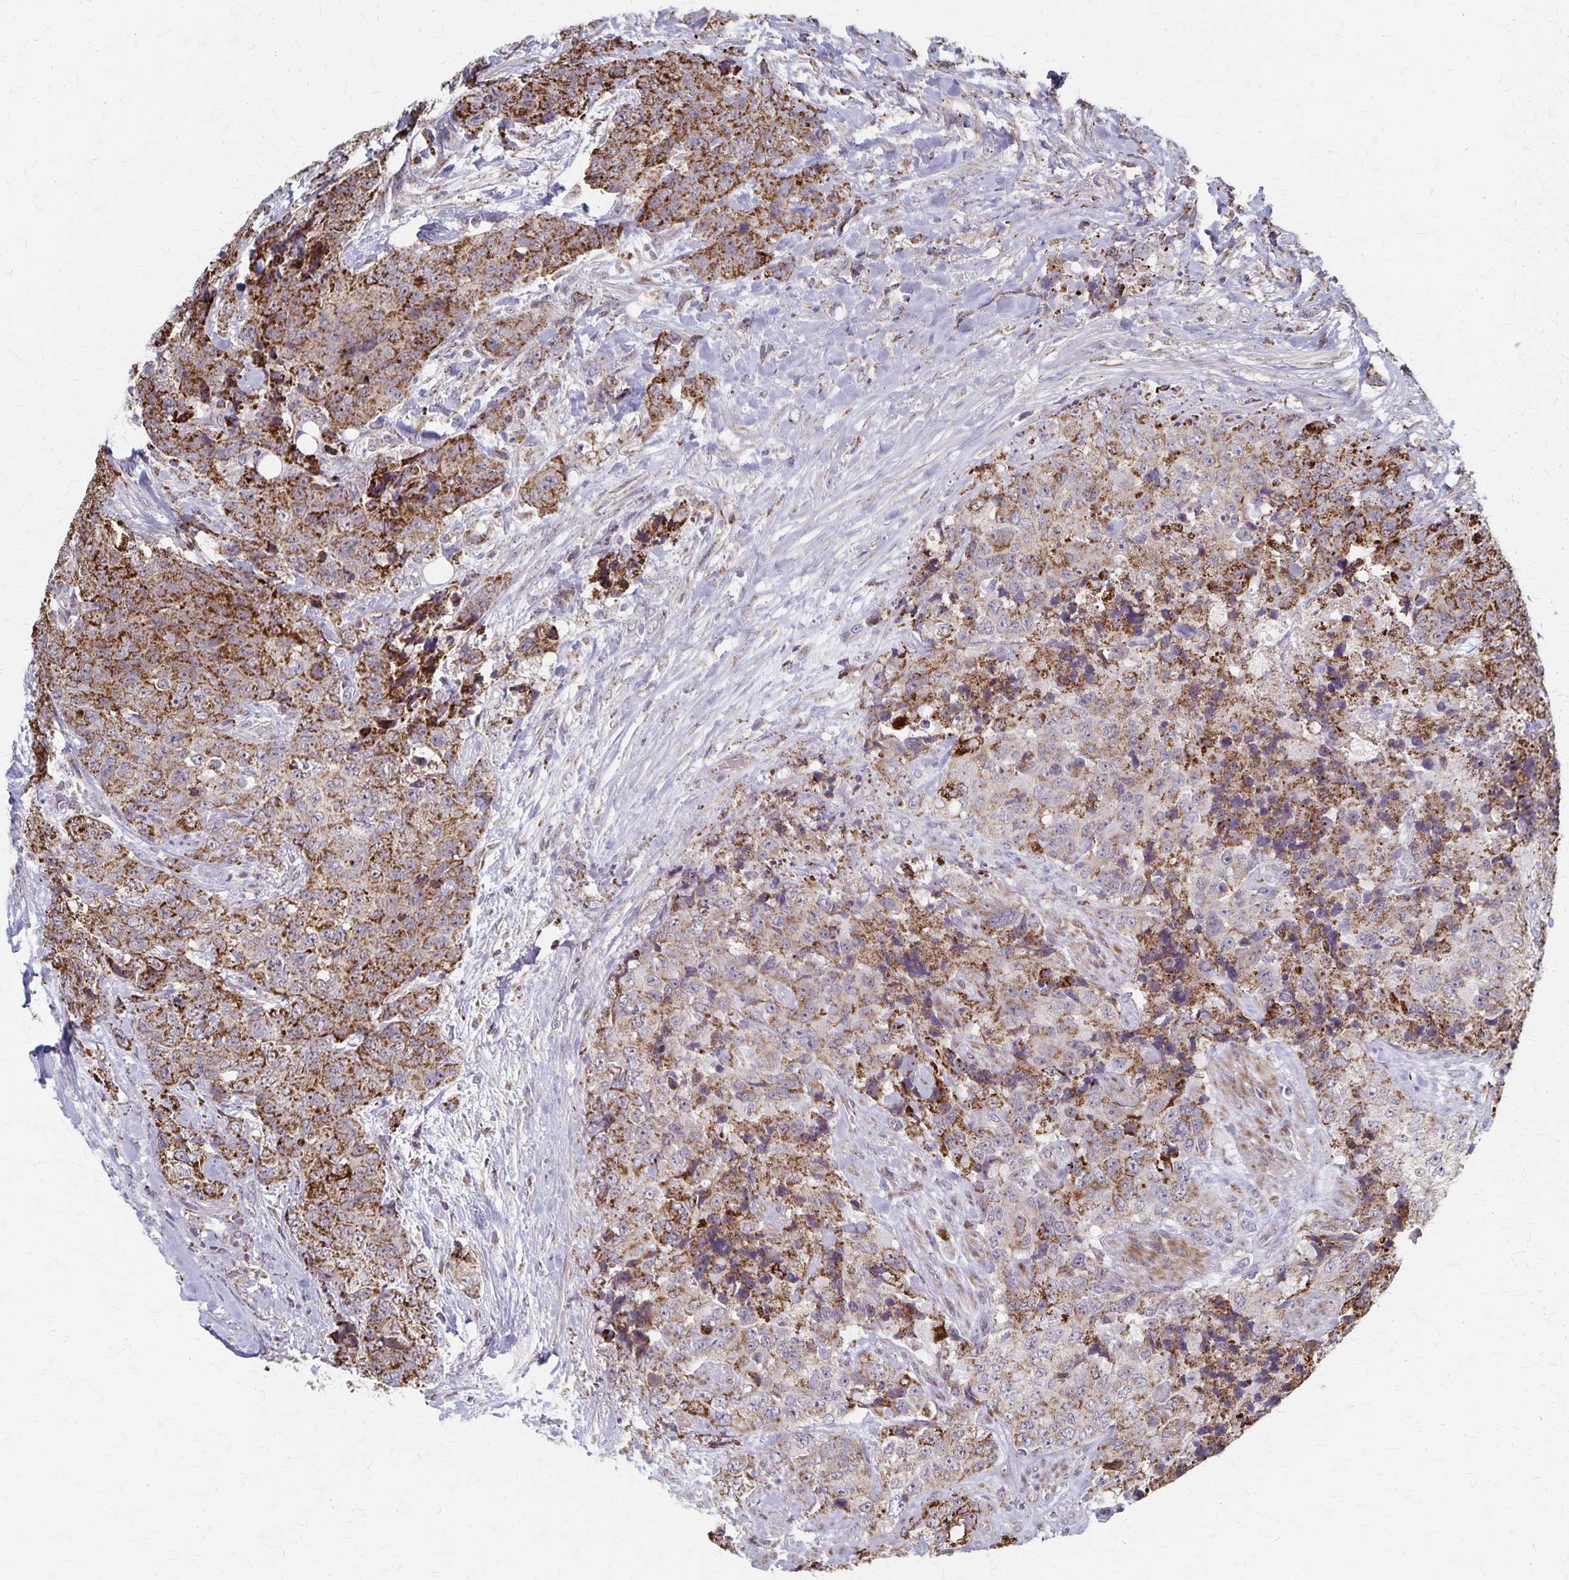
{"staining": {"intensity": "strong", "quantity": "25%-75%", "location": "cytoplasmic/membranous"}, "tissue": "urothelial cancer", "cell_type": "Tumor cells", "image_type": "cancer", "snomed": [{"axis": "morphology", "description": "Urothelial carcinoma, High grade"}, {"axis": "topography", "description": "Urinary bladder"}], "caption": "Tumor cells display strong cytoplasmic/membranous positivity in about 25%-75% of cells in urothelial cancer. (DAB (3,3'-diaminobenzidine) IHC with brightfield microscopy, high magnification).", "gene": "DYRK4", "patient": {"sex": "female", "age": 78}}